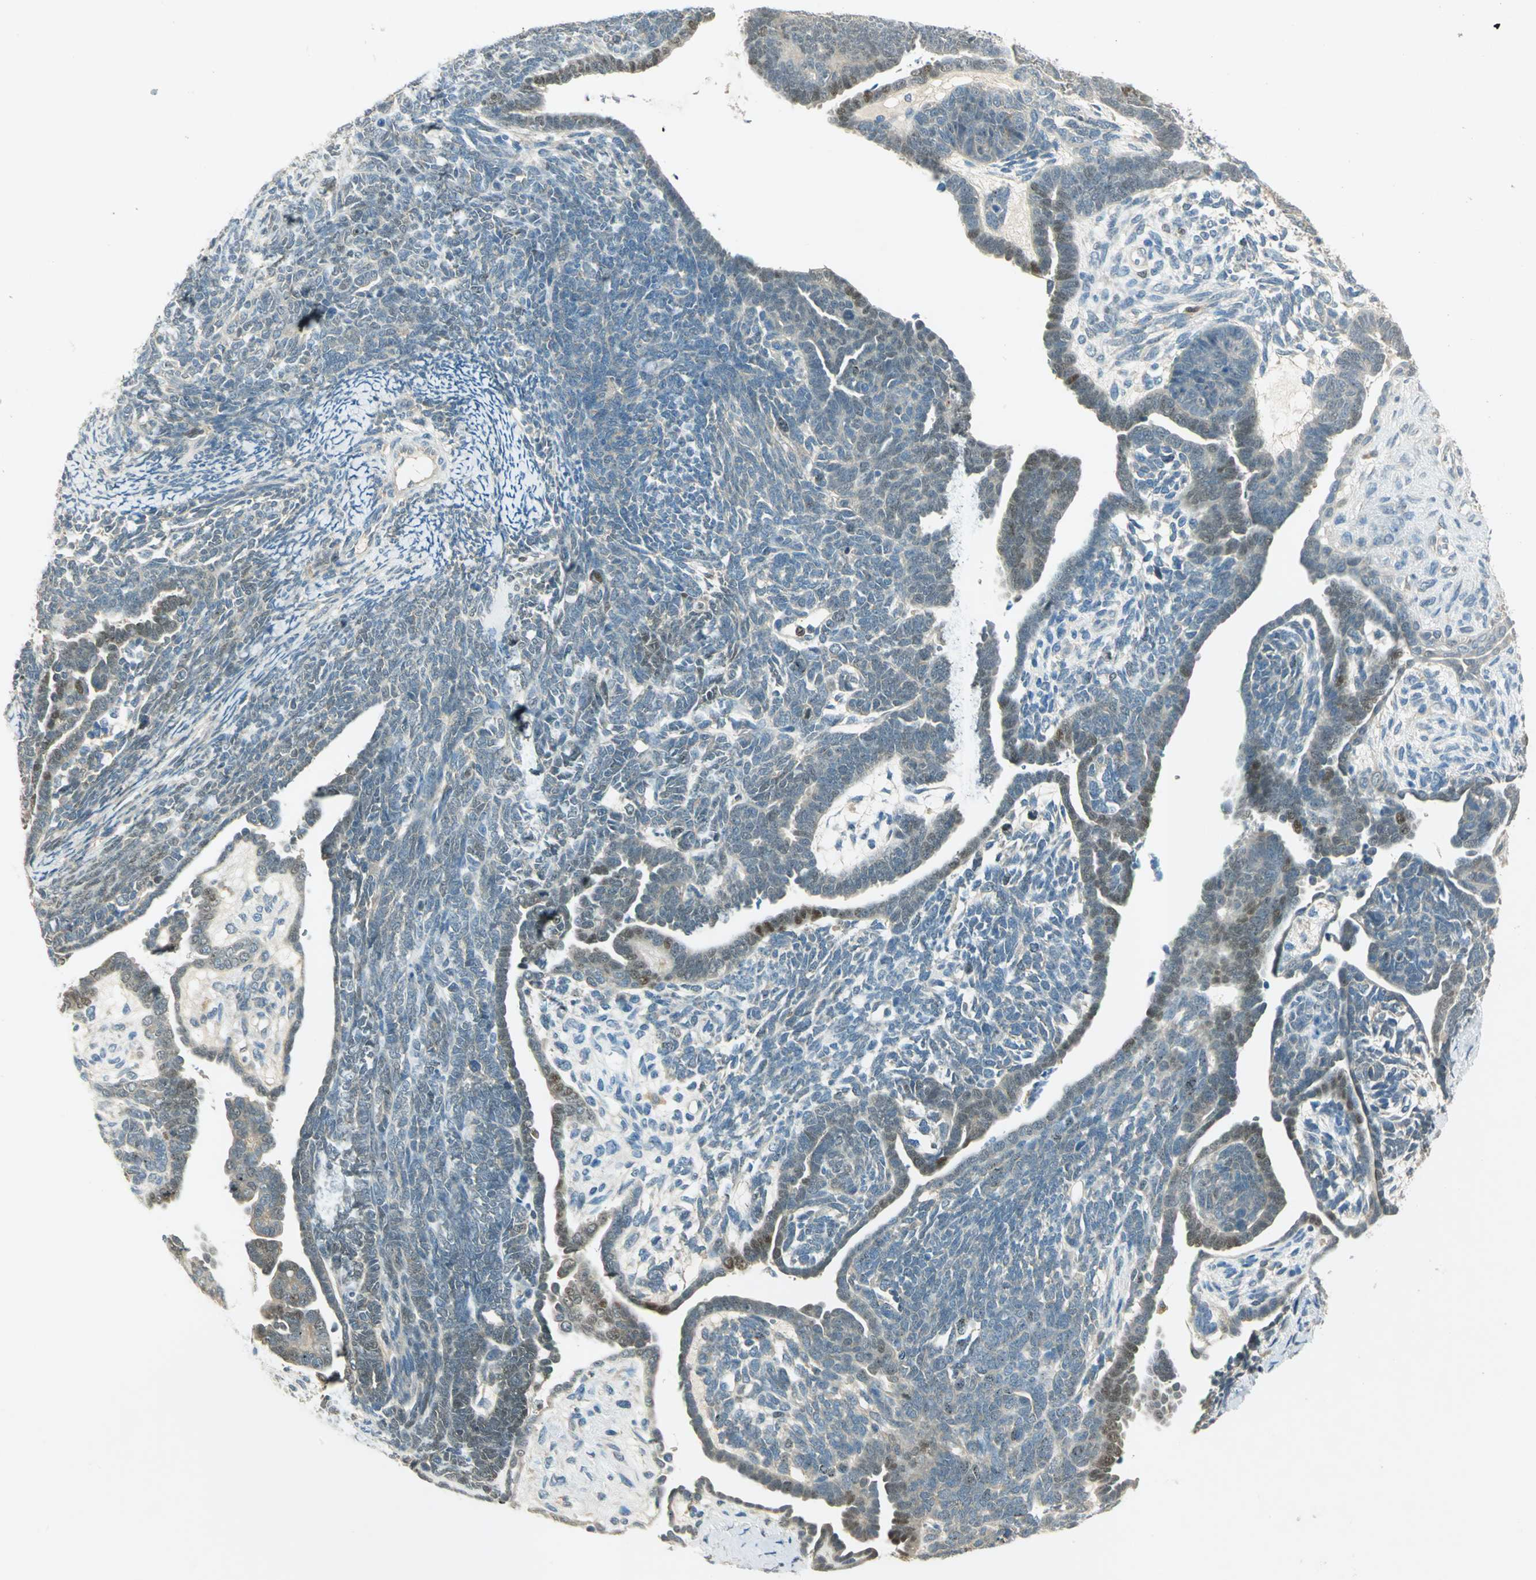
{"staining": {"intensity": "moderate", "quantity": "<25%", "location": "nuclear"}, "tissue": "endometrial cancer", "cell_type": "Tumor cells", "image_type": "cancer", "snomed": [{"axis": "morphology", "description": "Neoplasm, malignant, NOS"}, {"axis": "topography", "description": "Endometrium"}], "caption": "Protein expression analysis of endometrial cancer exhibits moderate nuclear staining in about <25% of tumor cells.", "gene": "BIRC2", "patient": {"sex": "female", "age": 74}}